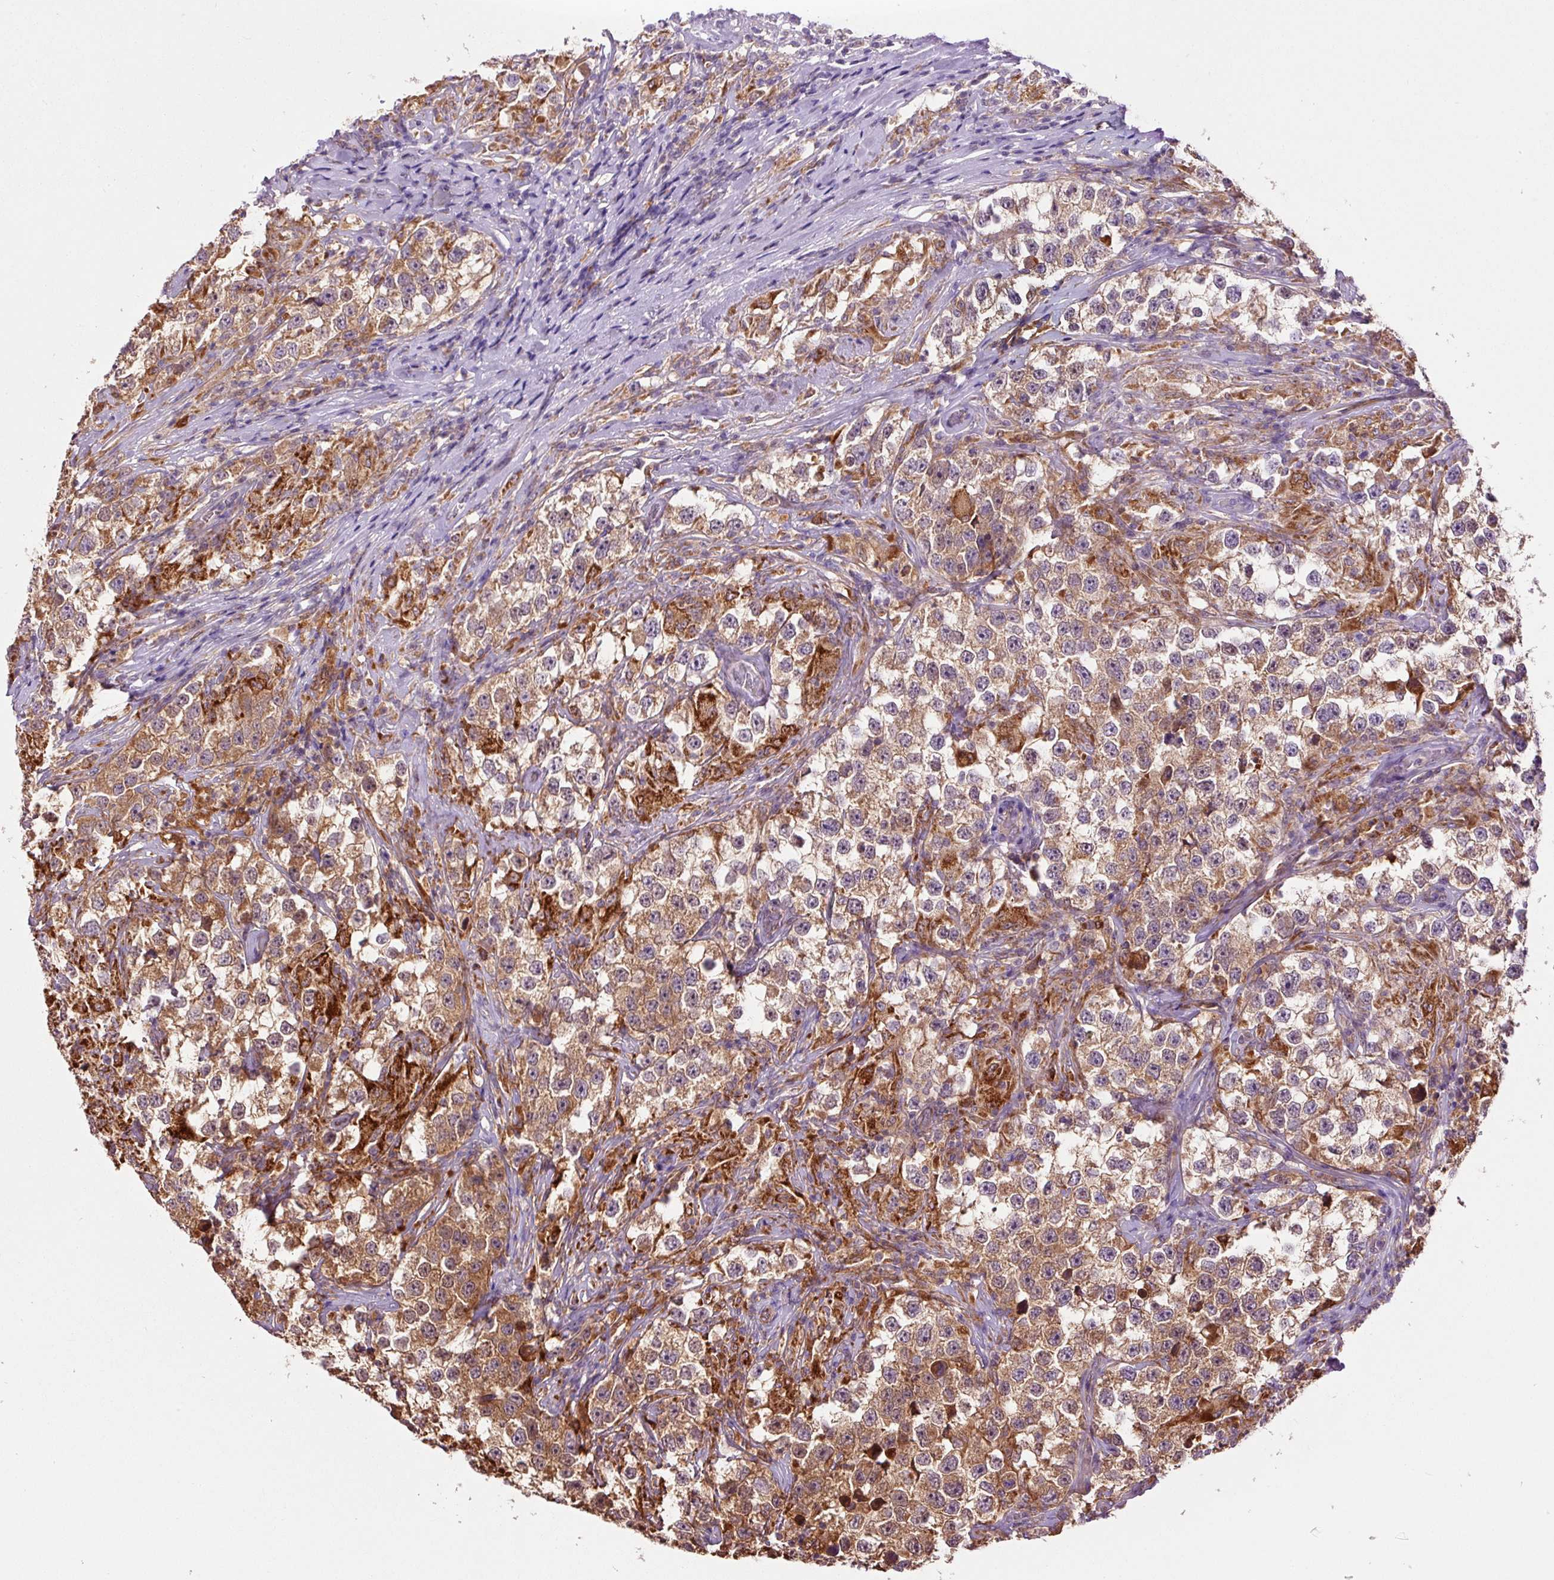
{"staining": {"intensity": "moderate", "quantity": ">75%", "location": "cytoplasmic/membranous"}, "tissue": "testis cancer", "cell_type": "Tumor cells", "image_type": "cancer", "snomed": [{"axis": "morphology", "description": "Seminoma, NOS"}, {"axis": "topography", "description": "Testis"}], "caption": "DAB immunohistochemical staining of seminoma (testis) demonstrates moderate cytoplasmic/membranous protein positivity in approximately >75% of tumor cells.", "gene": "PCK2", "patient": {"sex": "male", "age": 46}}